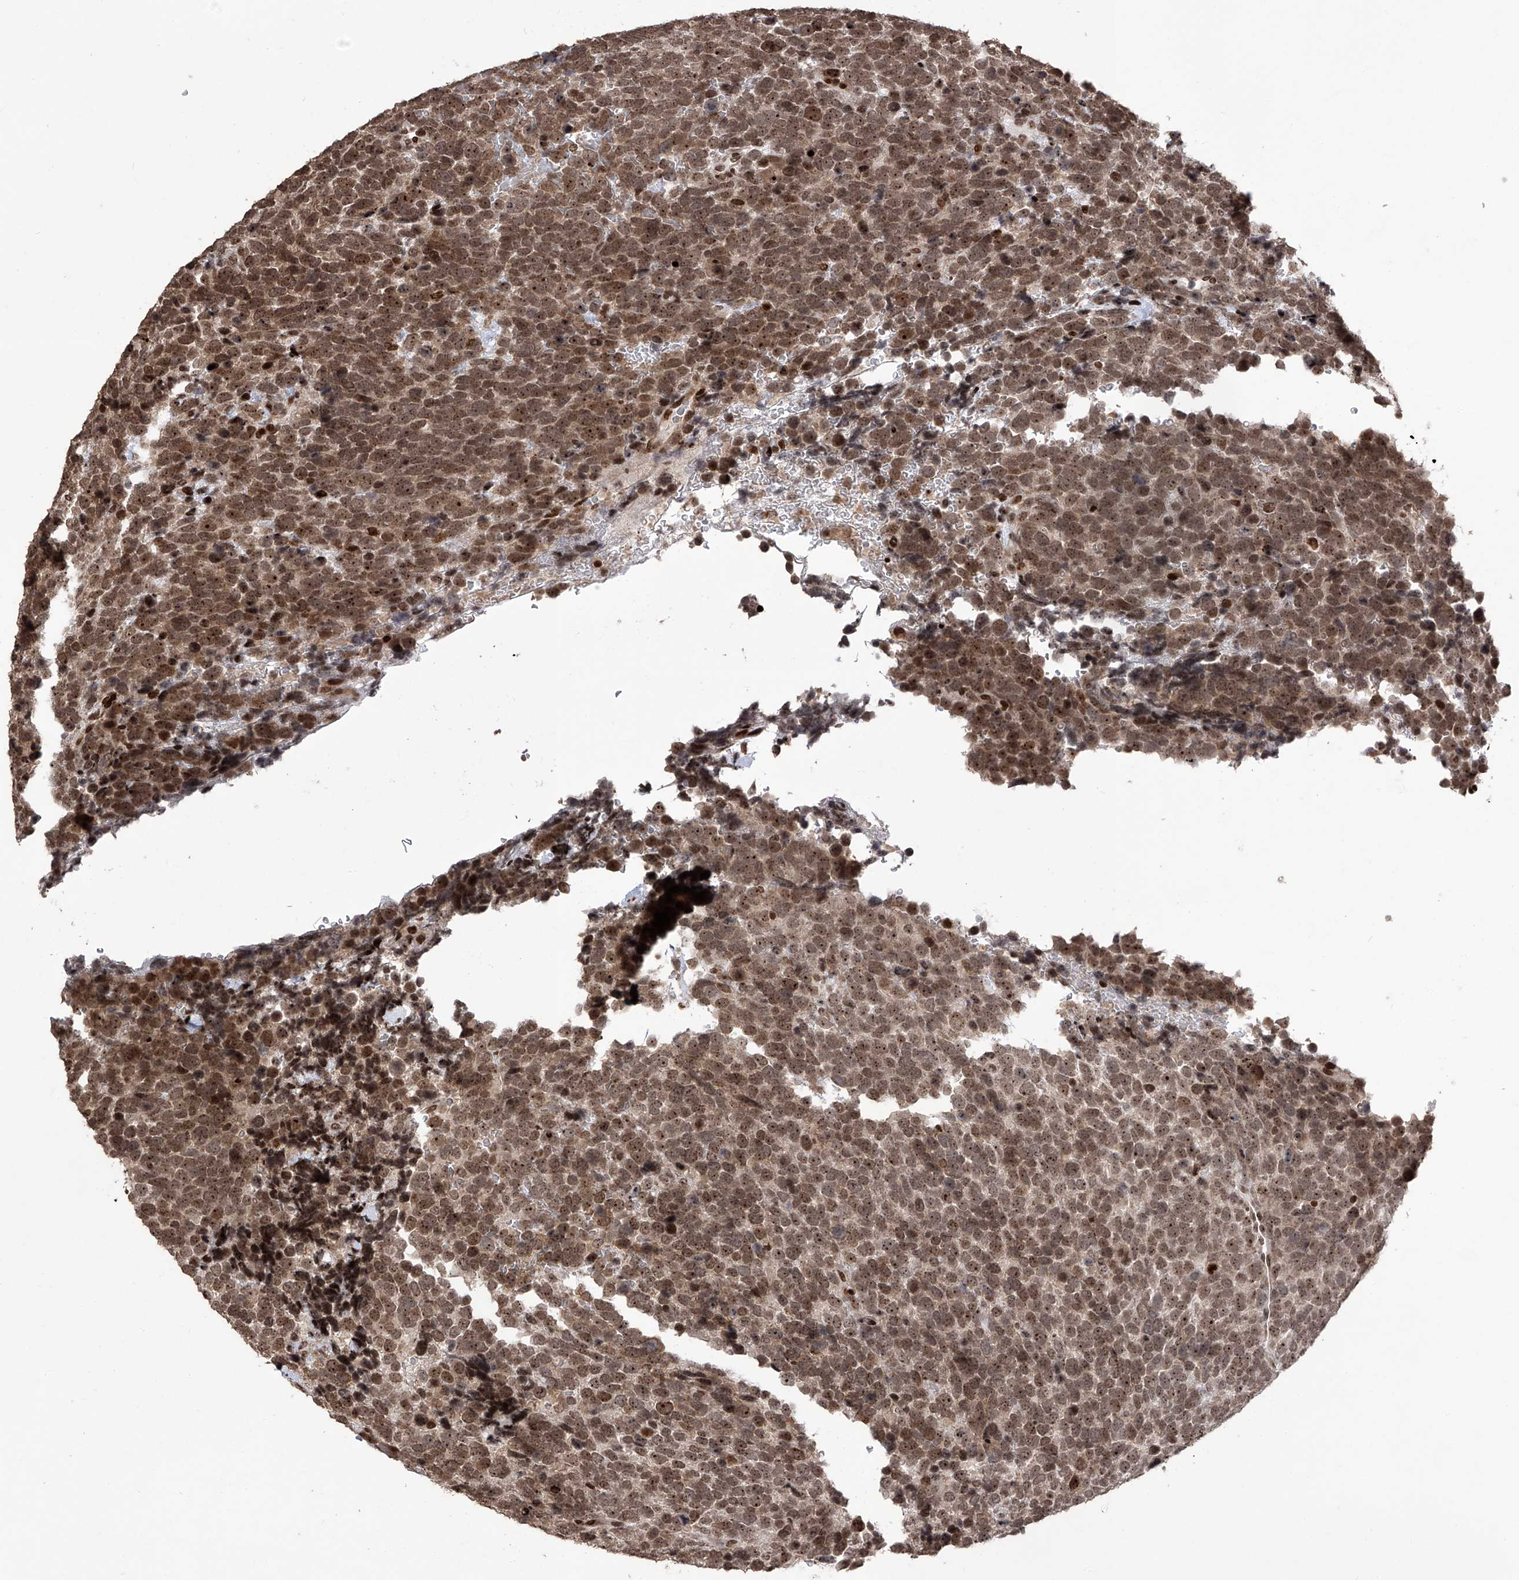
{"staining": {"intensity": "moderate", "quantity": ">75%", "location": "nuclear"}, "tissue": "urothelial cancer", "cell_type": "Tumor cells", "image_type": "cancer", "snomed": [{"axis": "morphology", "description": "Urothelial carcinoma, High grade"}, {"axis": "topography", "description": "Urinary bladder"}], "caption": "Urothelial cancer stained for a protein displays moderate nuclear positivity in tumor cells.", "gene": "PAK1IP1", "patient": {"sex": "female", "age": 82}}